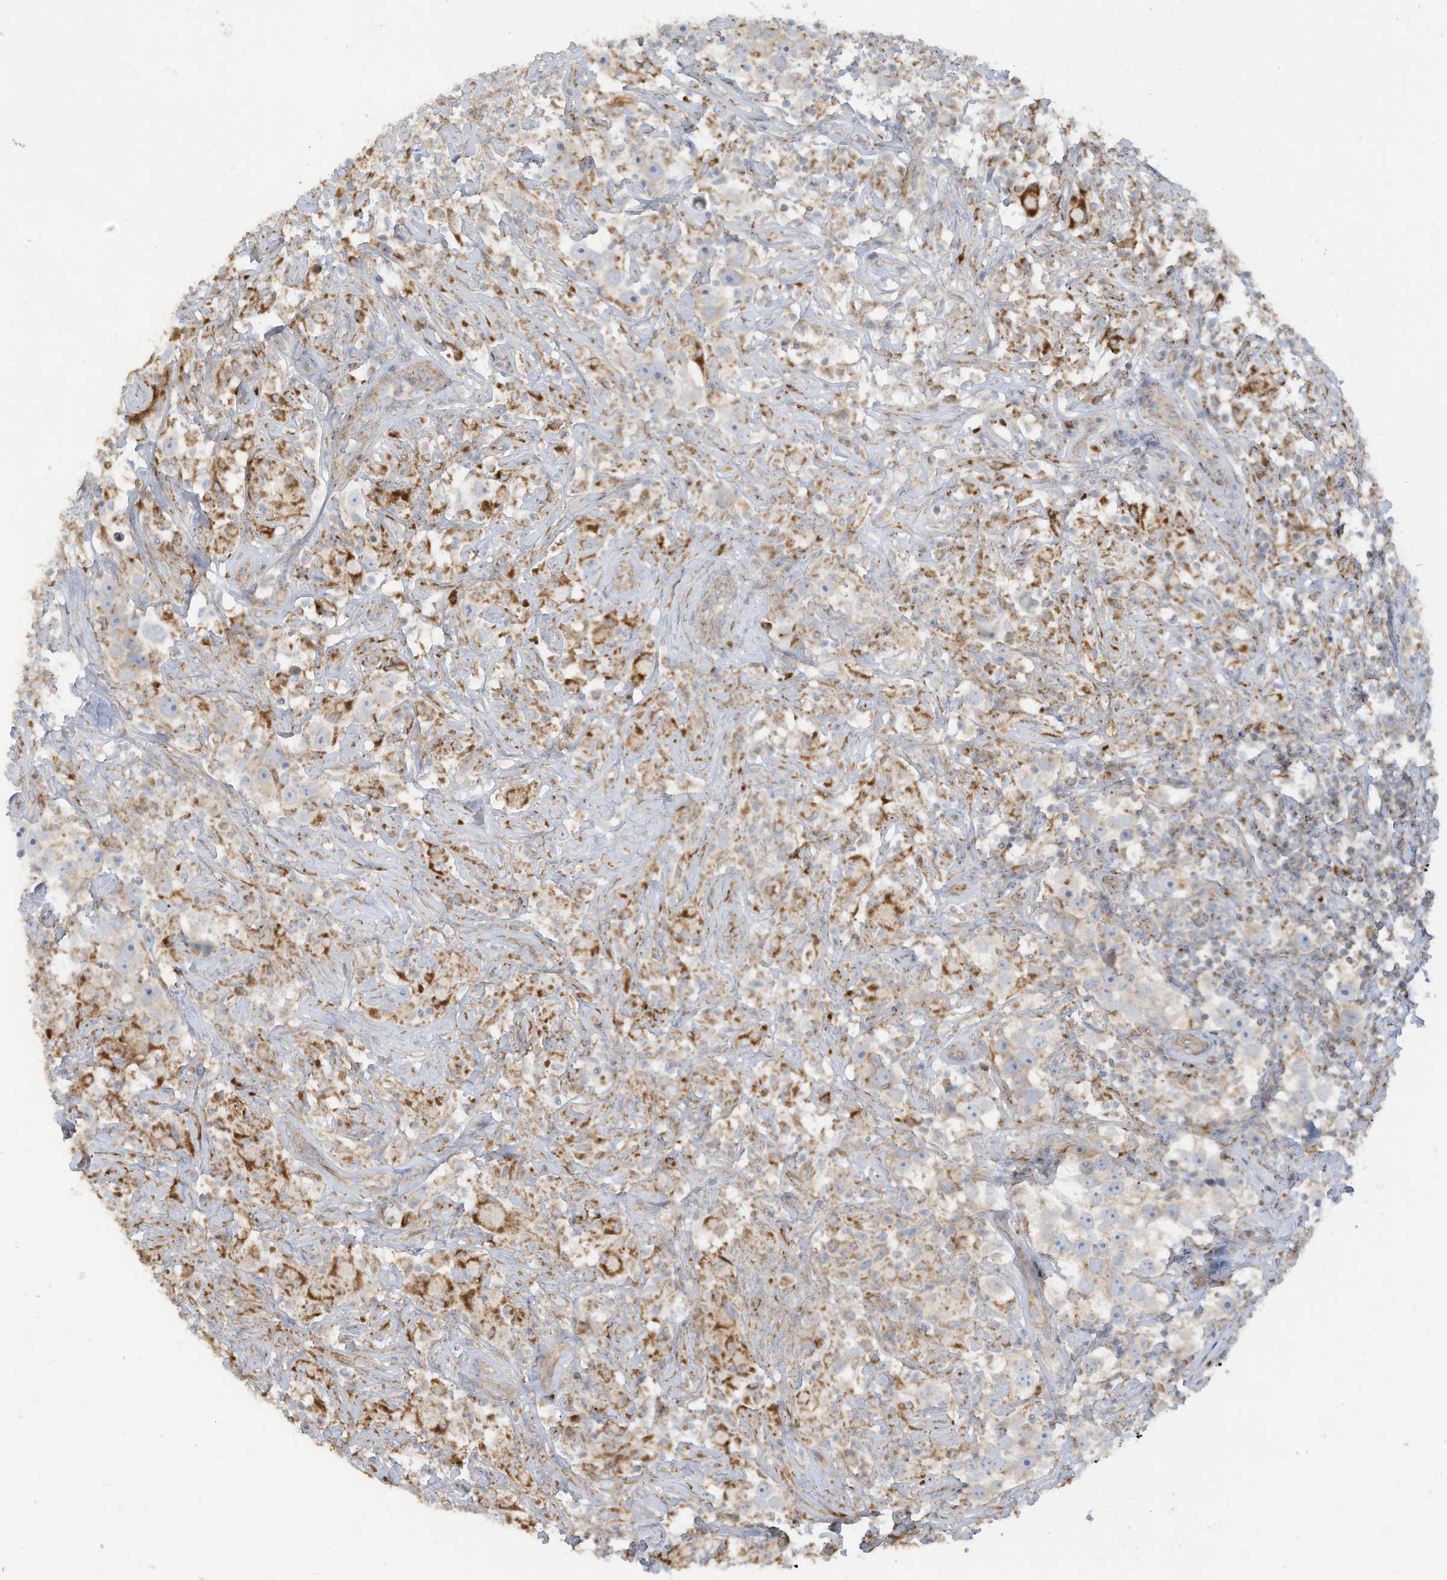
{"staining": {"intensity": "weak", "quantity": "25%-75%", "location": "cytoplasmic/membranous"}, "tissue": "testis cancer", "cell_type": "Tumor cells", "image_type": "cancer", "snomed": [{"axis": "morphology", "description": "Seminoma, NOS"}, {"axis": "topography", "description": "Testis"}], "caption": "The immunohistochemical stain highlights weak cytoplasmic/membranous staining in tumor cells of seminoma (testis) tissue. Using DAB (3,3'-diaminobenzidine) (brown) and hematoxylin (blue) stains, captured at high magnification using brightfield microscopy.", "gene": "GTPBP2", "patient": {"sex": "male", "age": 49}}